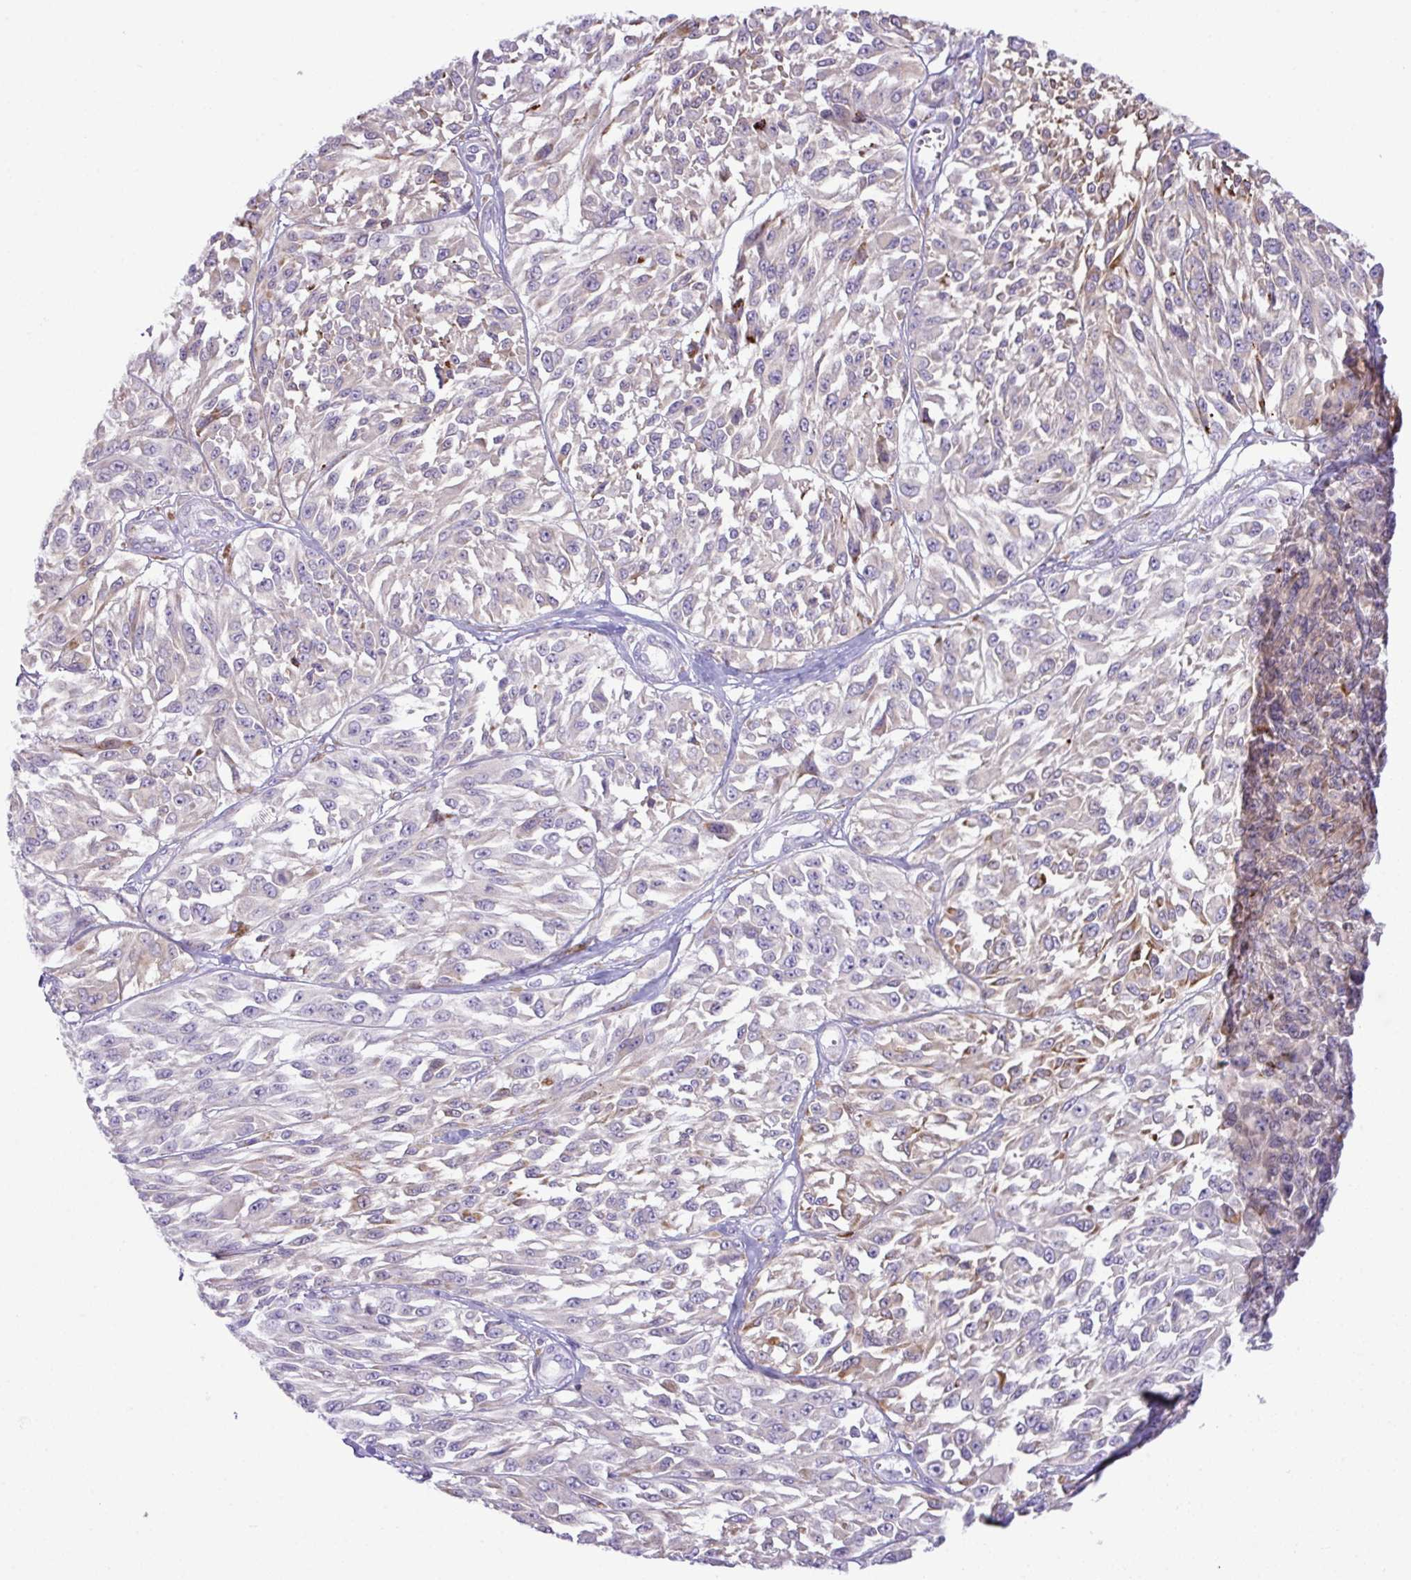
{"staining": {"intensity": "moderate", "quantity": "25%-75%", "location": "cytoplasmic/membranous"}, "tissue": "melanoma", "cell_type": "Tumor cells", "image_type": "cancer", "snomed": [{"axis": "morphology", "description": "Malignant melanoma, NOS"}, {"axis": "topography", "description": "Skin"}], "caption": "Brown immunohistochemical staining in human malignant melanoma shows moderate cytoplasmic/membranous staining in about 25%-75% of tumor cells.", "gene": "RGS21", "patient": {"sex": "male", "age": 94}}